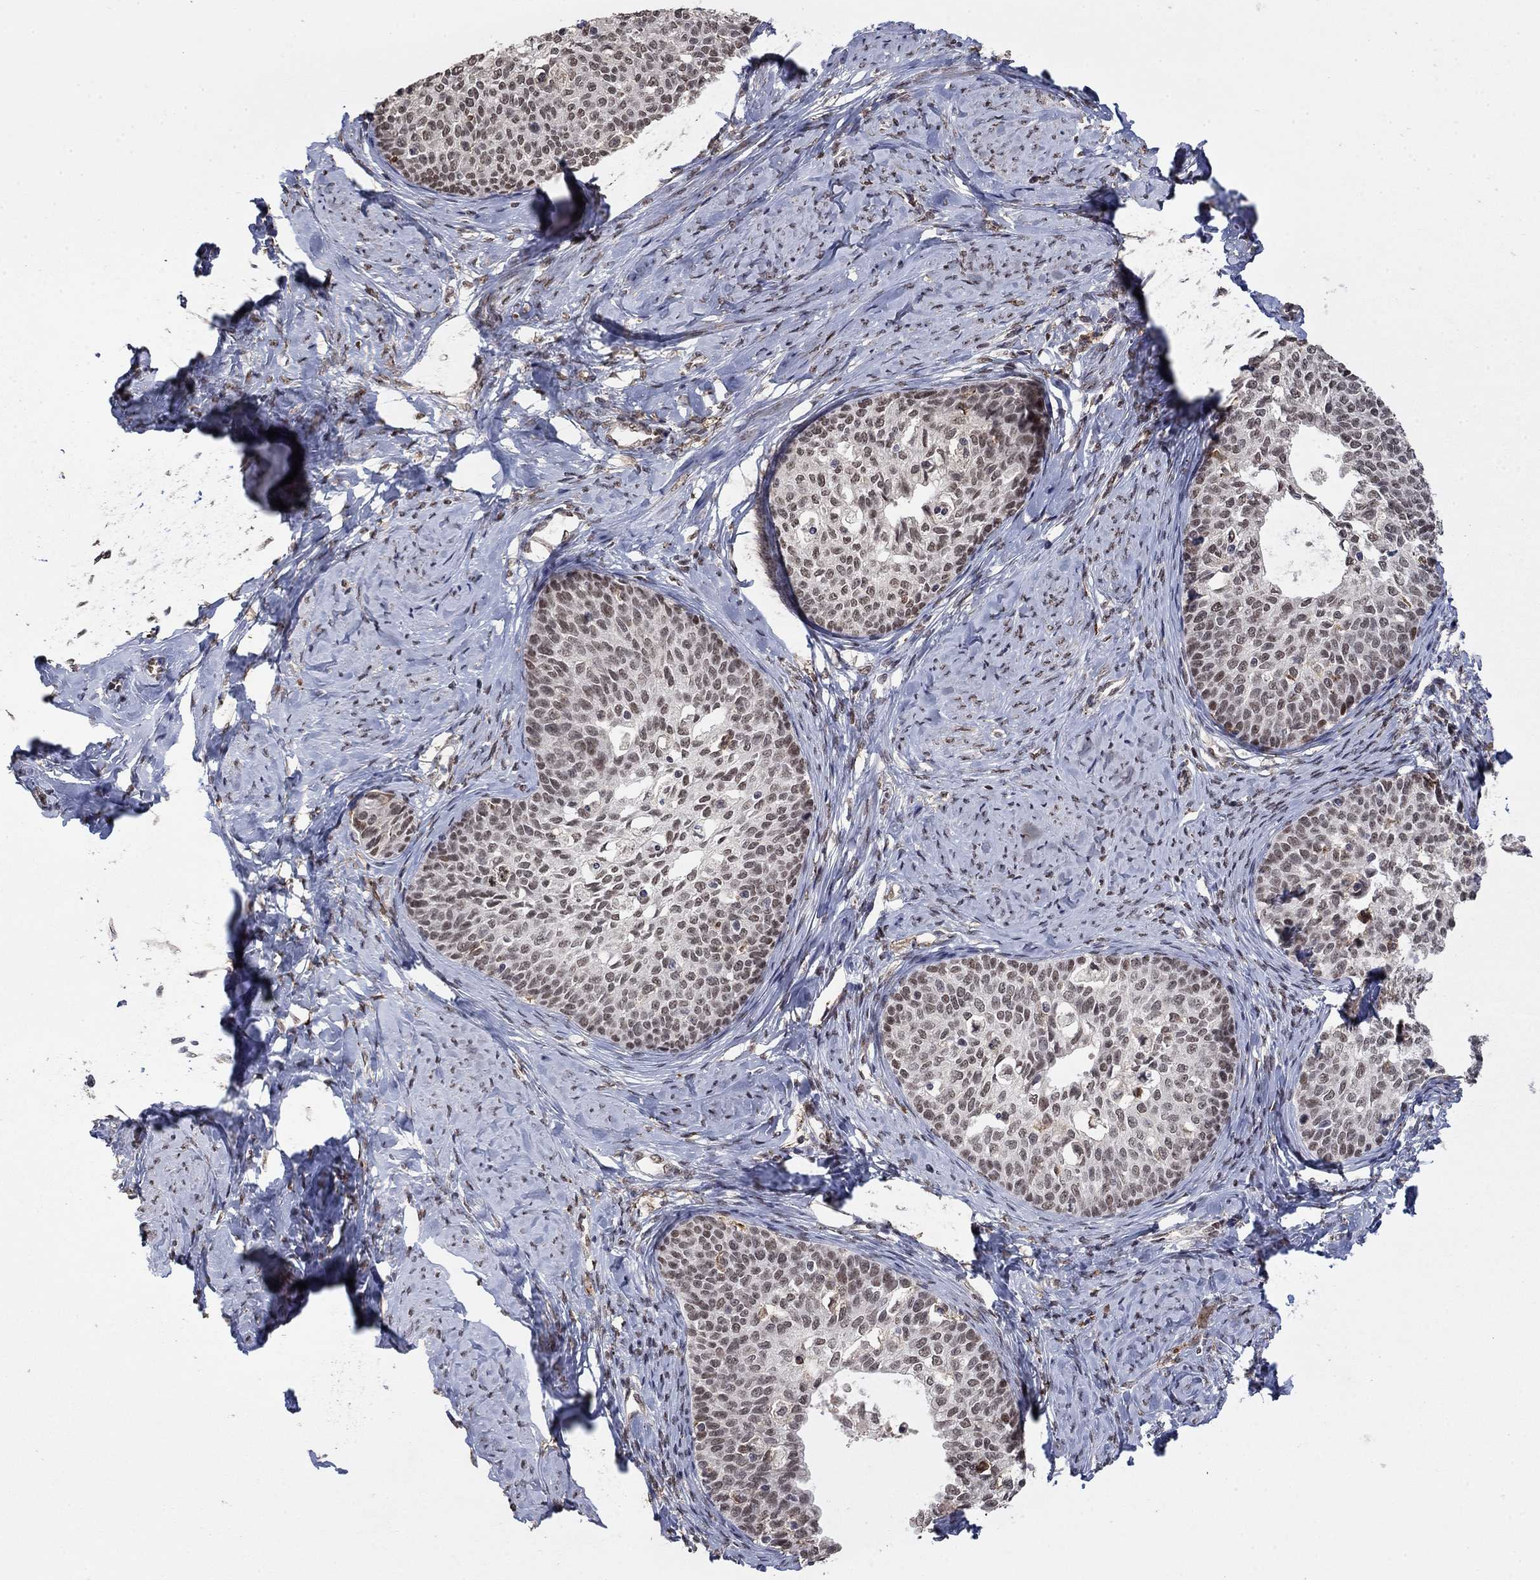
{"staining": {"intensity": "weak", "quantity": "<25%", "location": "nuclear"}, "tissue": "cervical cancer", "cell_type": "Tumor cells", "image_type": "cancer", "snomed": [{"axis": "morphology", "description": "Squamous cell carcinoma, NOS"}, {"axis": "topography", "description": "Cervix"}], "caption": "Protein analysis of cervical cancer (squamous cell carcinoma) demonstrates no significant expression in tumor cells.", "gene": "GRIA3", "patient": {"sex": "female", "age": 51}}